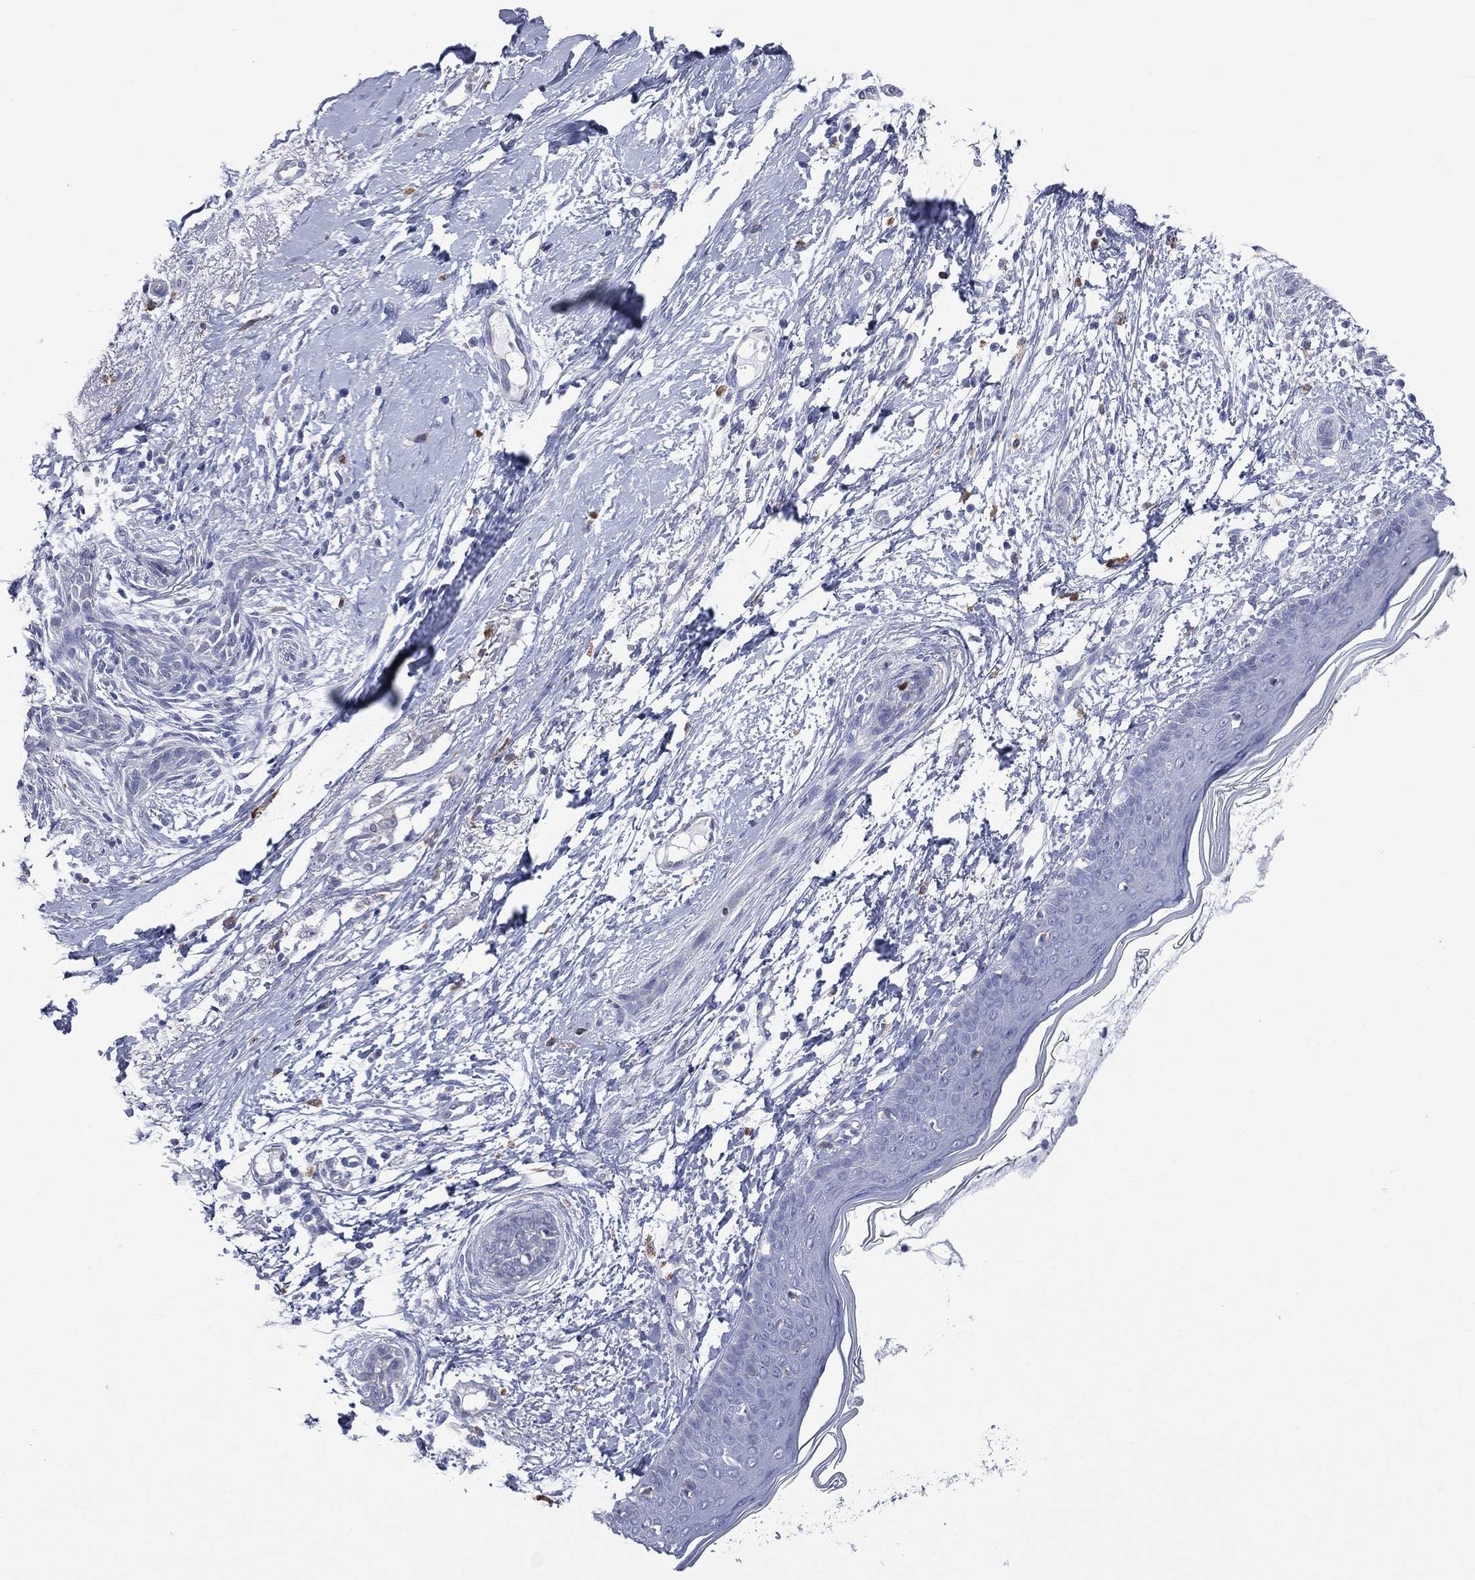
{"staining": {"intensity": "negative", "quantity": "none", "location": "none"}, "tissue": "skin cancer", "cell_type": "Tumor cells", "image_type": "cancer", "snomed": [{"axis": "morphology", "description": "Normal tissue, NOS"}, {"axis": "morphology", "description": "Basal cell carcinoma"}, {"axis": "topography", "description": "Skin"}], "caption": "Tumor cells show no significant protein staining in skin basal cell carcinoma. Nuclei are stained in blue.", "gene": "AKAP3", "patient": {"sex": "male", "age": 84}}